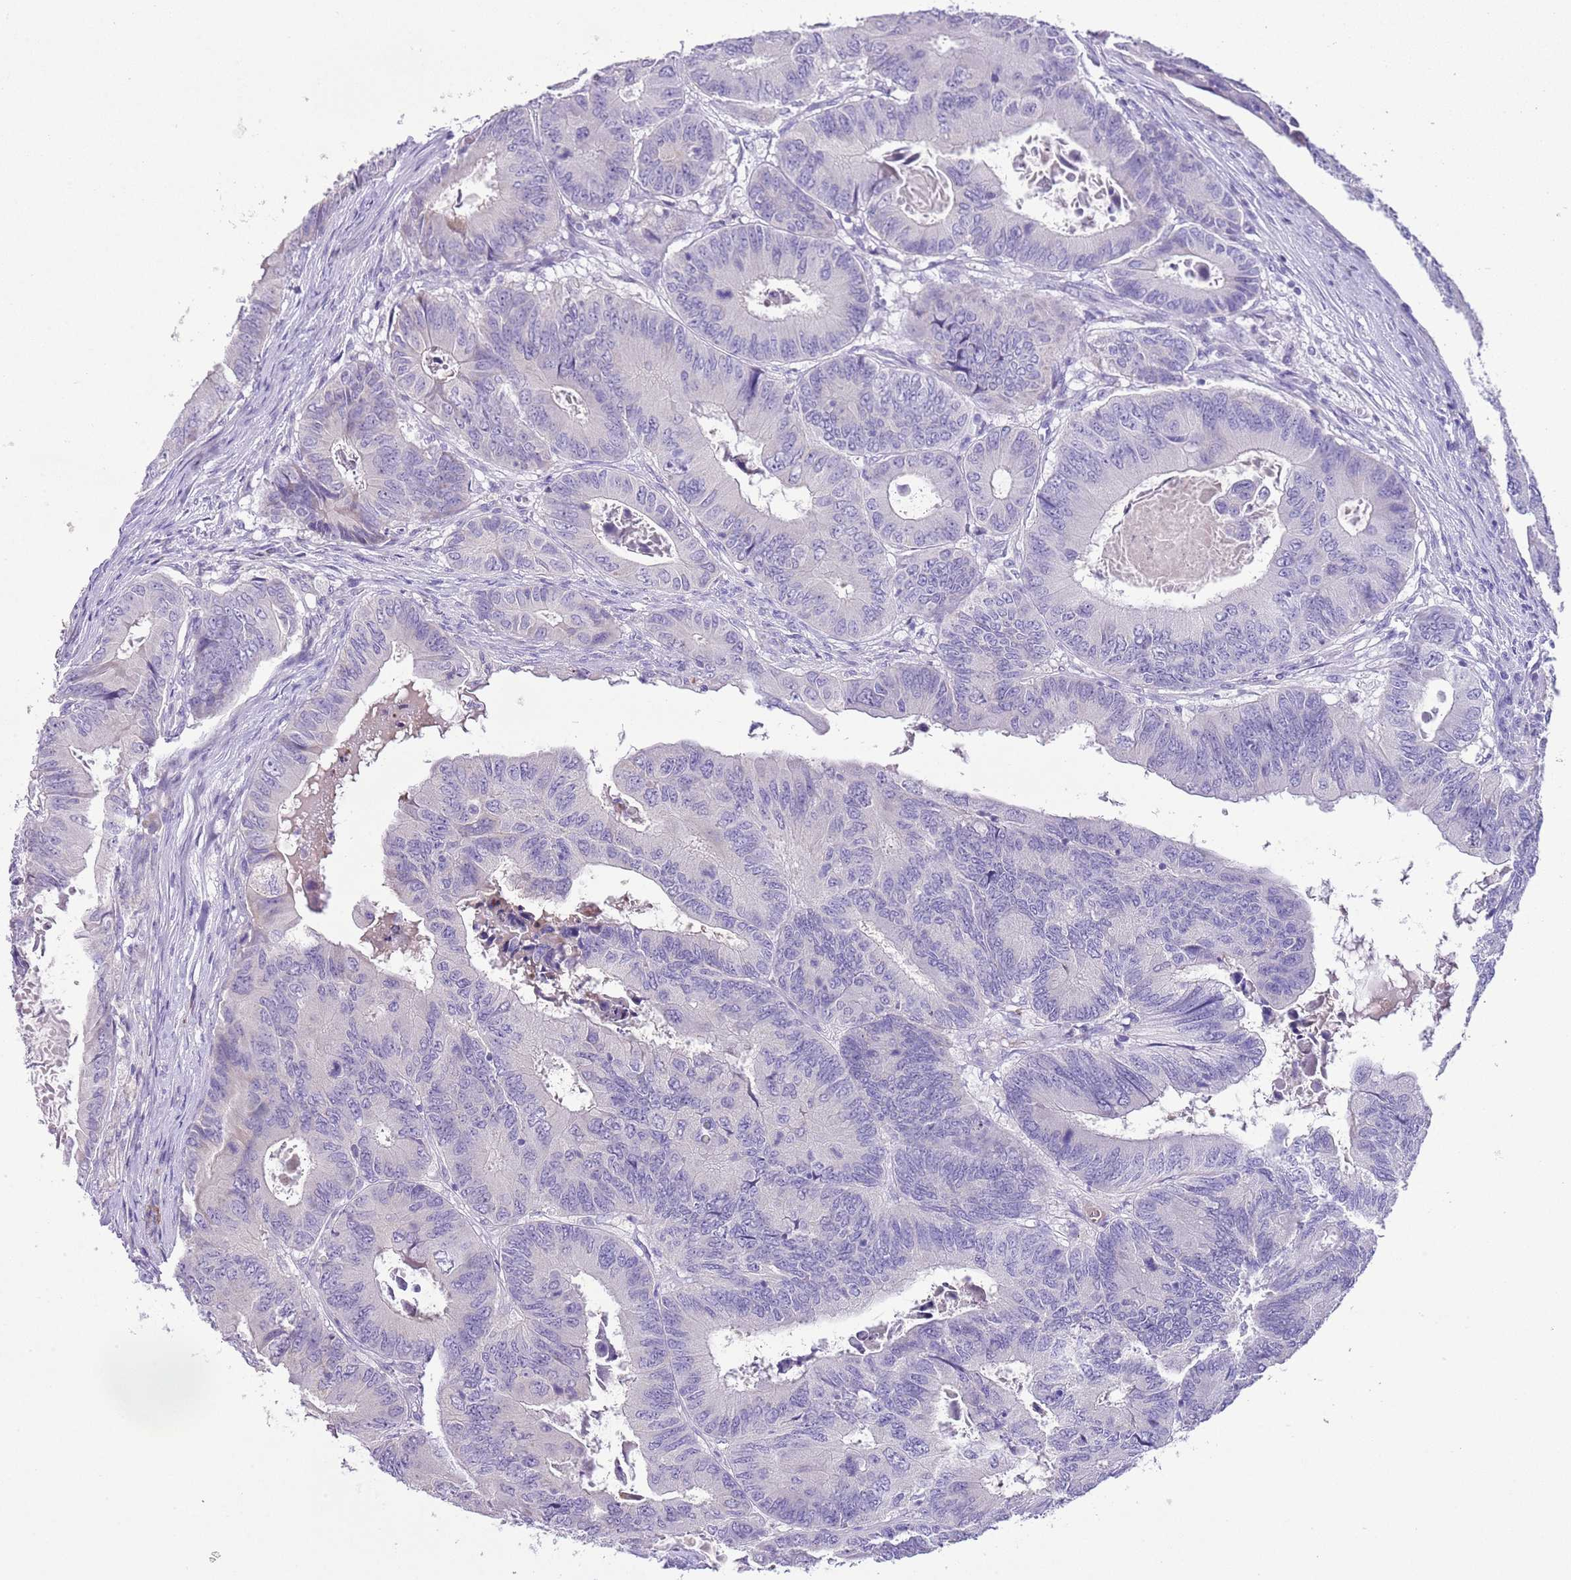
{"staining": {"intensity": "negative", "quantity": "none", "location": "none"}, "tissue": "colorectal cancer", "cell_type": "Tumor cells", "image_type": "cancer", "snomed": [{"axis": "morphology", "description": "Adenocarcinoma, NOS"}, {"axis": "topography", "description": "Colon"}], "caption": "The immunohistochemistry (IHC) histopathology image has no significant positivity in tumor cells of colorectal cancer (adenocarcinoma) tissue. (DAB immunohistochemistry (IHC) with hematoxylin counter stain).", "gene": "CLEC2A", "patient": {"sex": "male", "age": 85}}